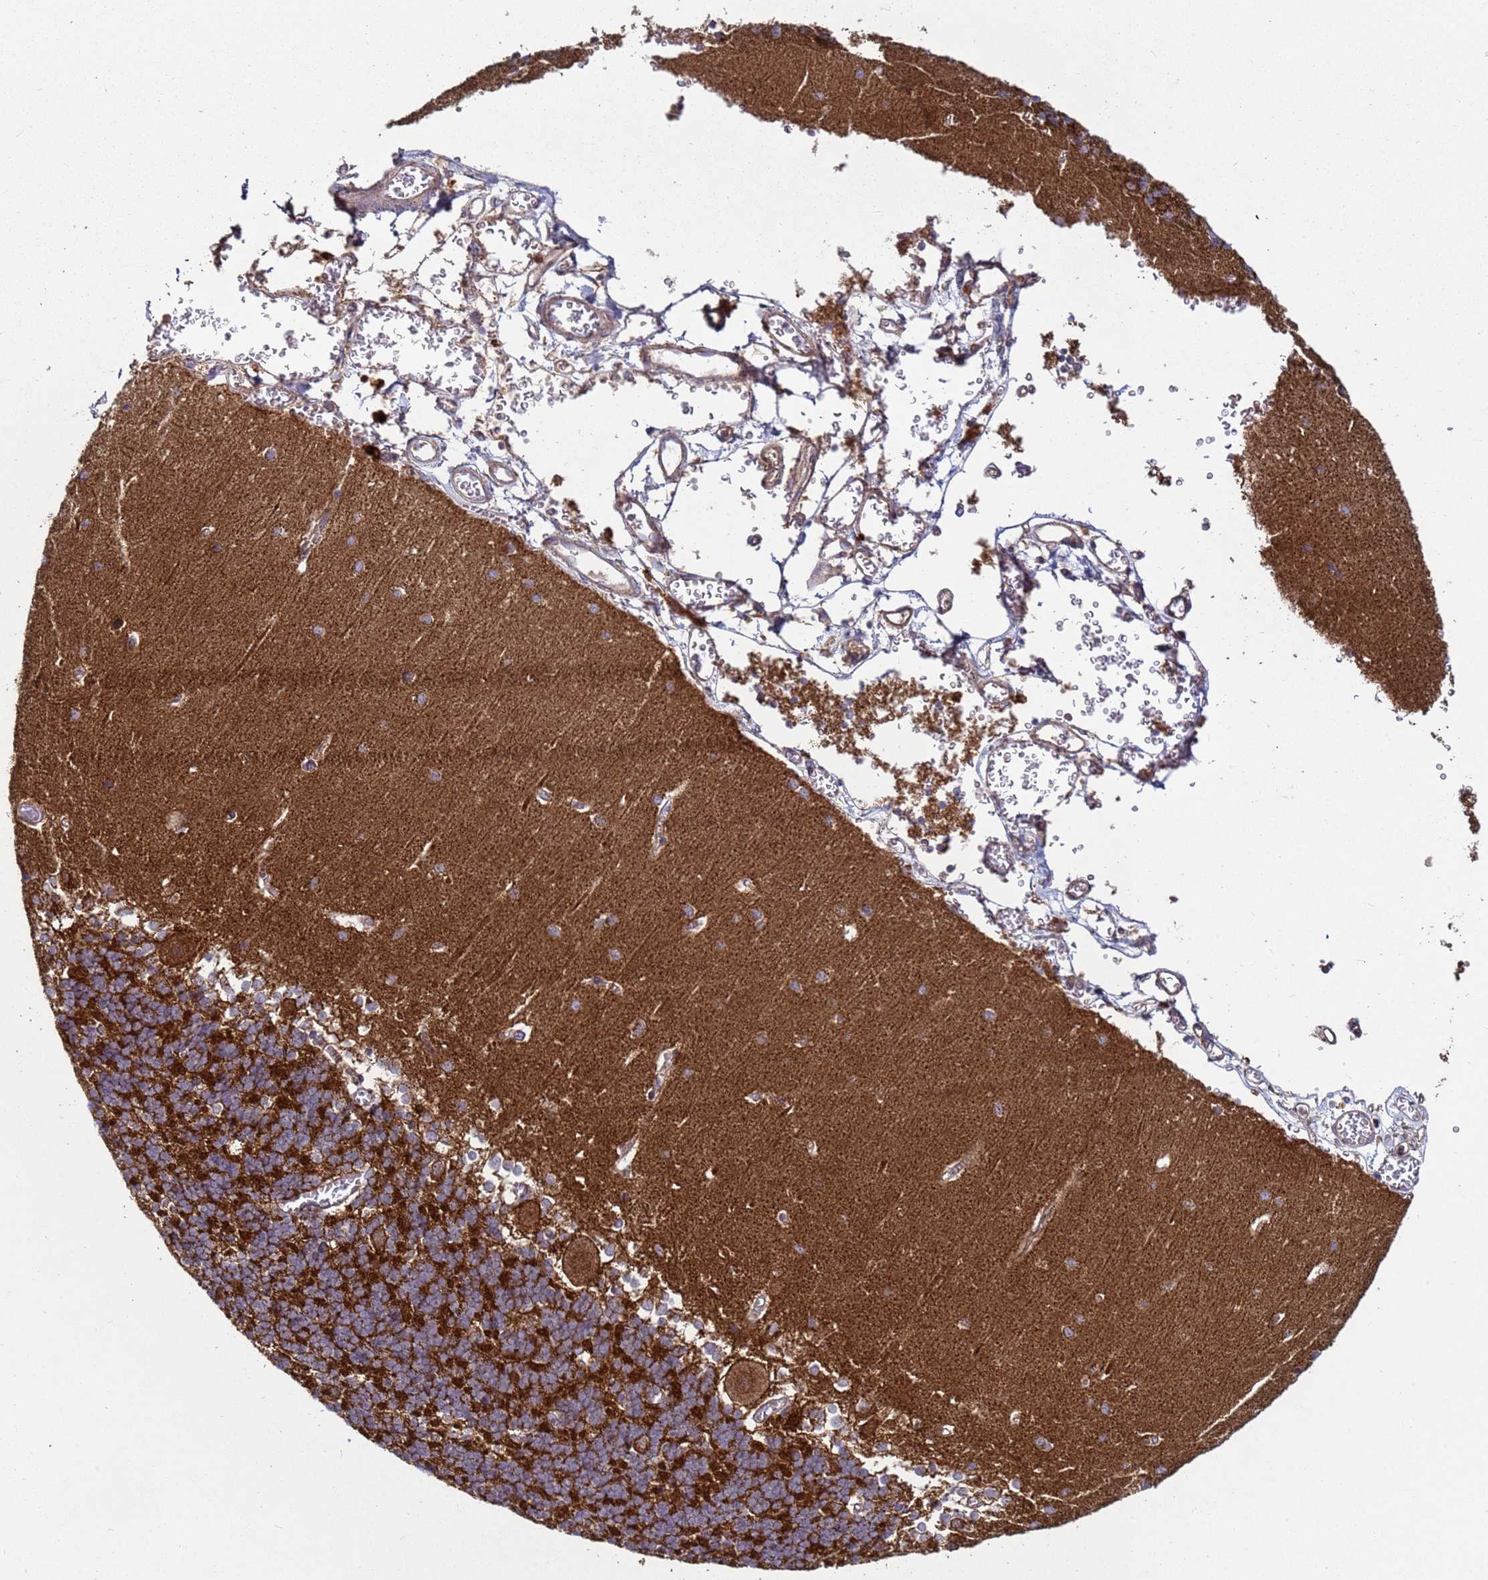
{"staining": {"intensity": "strong", "quantity": "25%-75%", "location": "cytoplasmic/membranous"}, "tissue": "cerebellum", "cell_type": "Cells in granular layer", "image_type": "normal", "snomed": [{"axis": "morphology", "description": "Normal tissue, NOS"}, {"axis": "topography", "description": "Cerebellum"}], "caption": "Brown immunohistochemical staining in unremarkable cerebellum demonstrates strong cytoplasmic/membranous expression in approximately 25%-75% of cells in granular layer. Using DAB (brown) and hematoxylin (blue) stains, captured at high magnification using brightfield microscopy.", "gene": "FBXO33", "patient": {"sex": "male", "age": 37}}